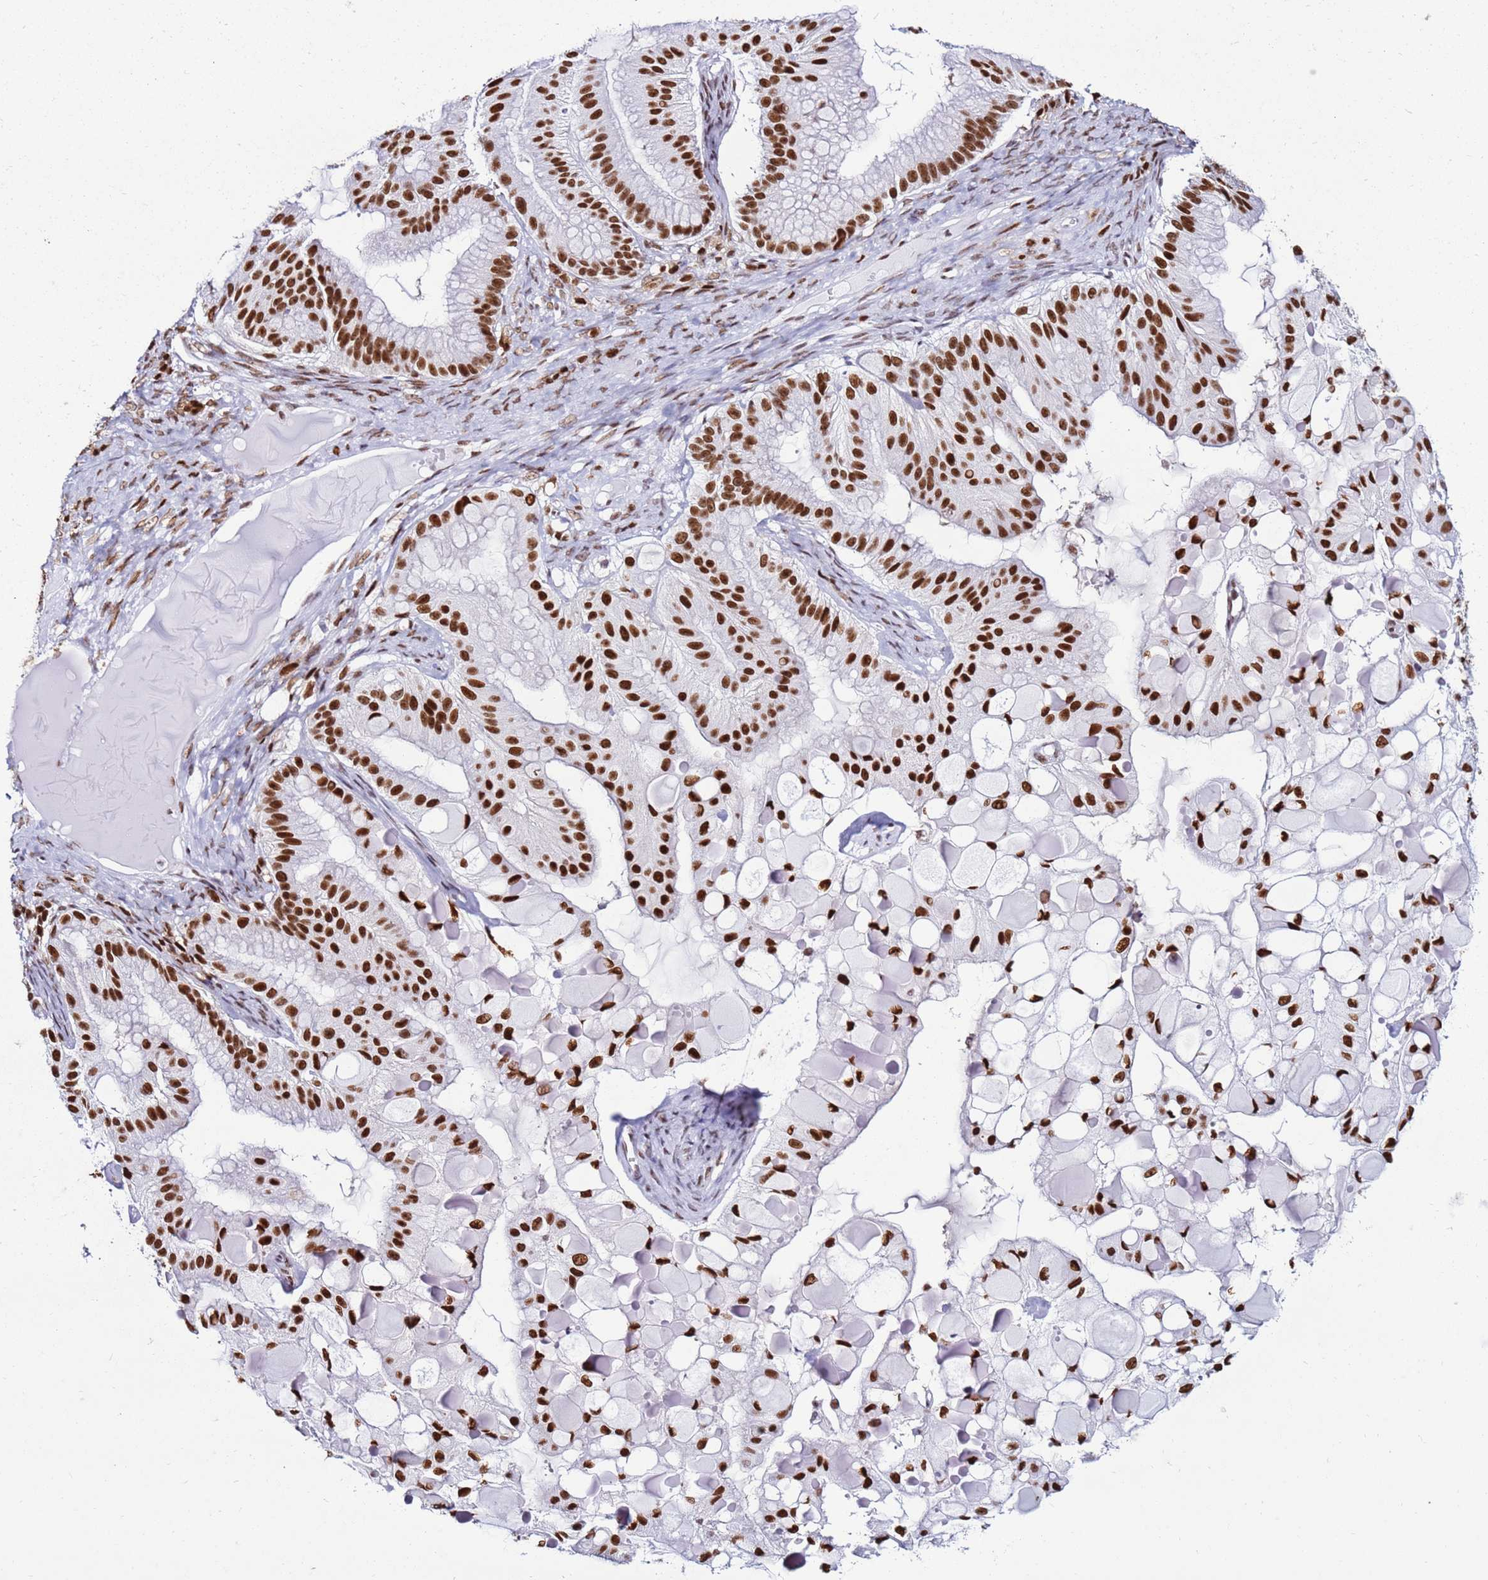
{"staining": {"intensity": "strong", "quantity": ">75%", "location": "nuclear"}, "tissue": "ovarian cancer", "cell_type": "Tumor cells", "image_type": "cancer", "snomed": [{"axis": "morphology", "description": "Cystadenocarcinoma, mucinous, NOS"}, {"axis": "topography", "description": "Ovary"}], "caption": "This photomicrograph displays ovarian mucinous cystadenocarcinoma stained with immunohistochemistry (IHC) to label a protein in brown. The nuclear of tumor cells show strong positivity for the protein. Nuclei are counter-stained blue.", "gene": "KPNA4", "patient": {"sex": "female", "age": 61}}